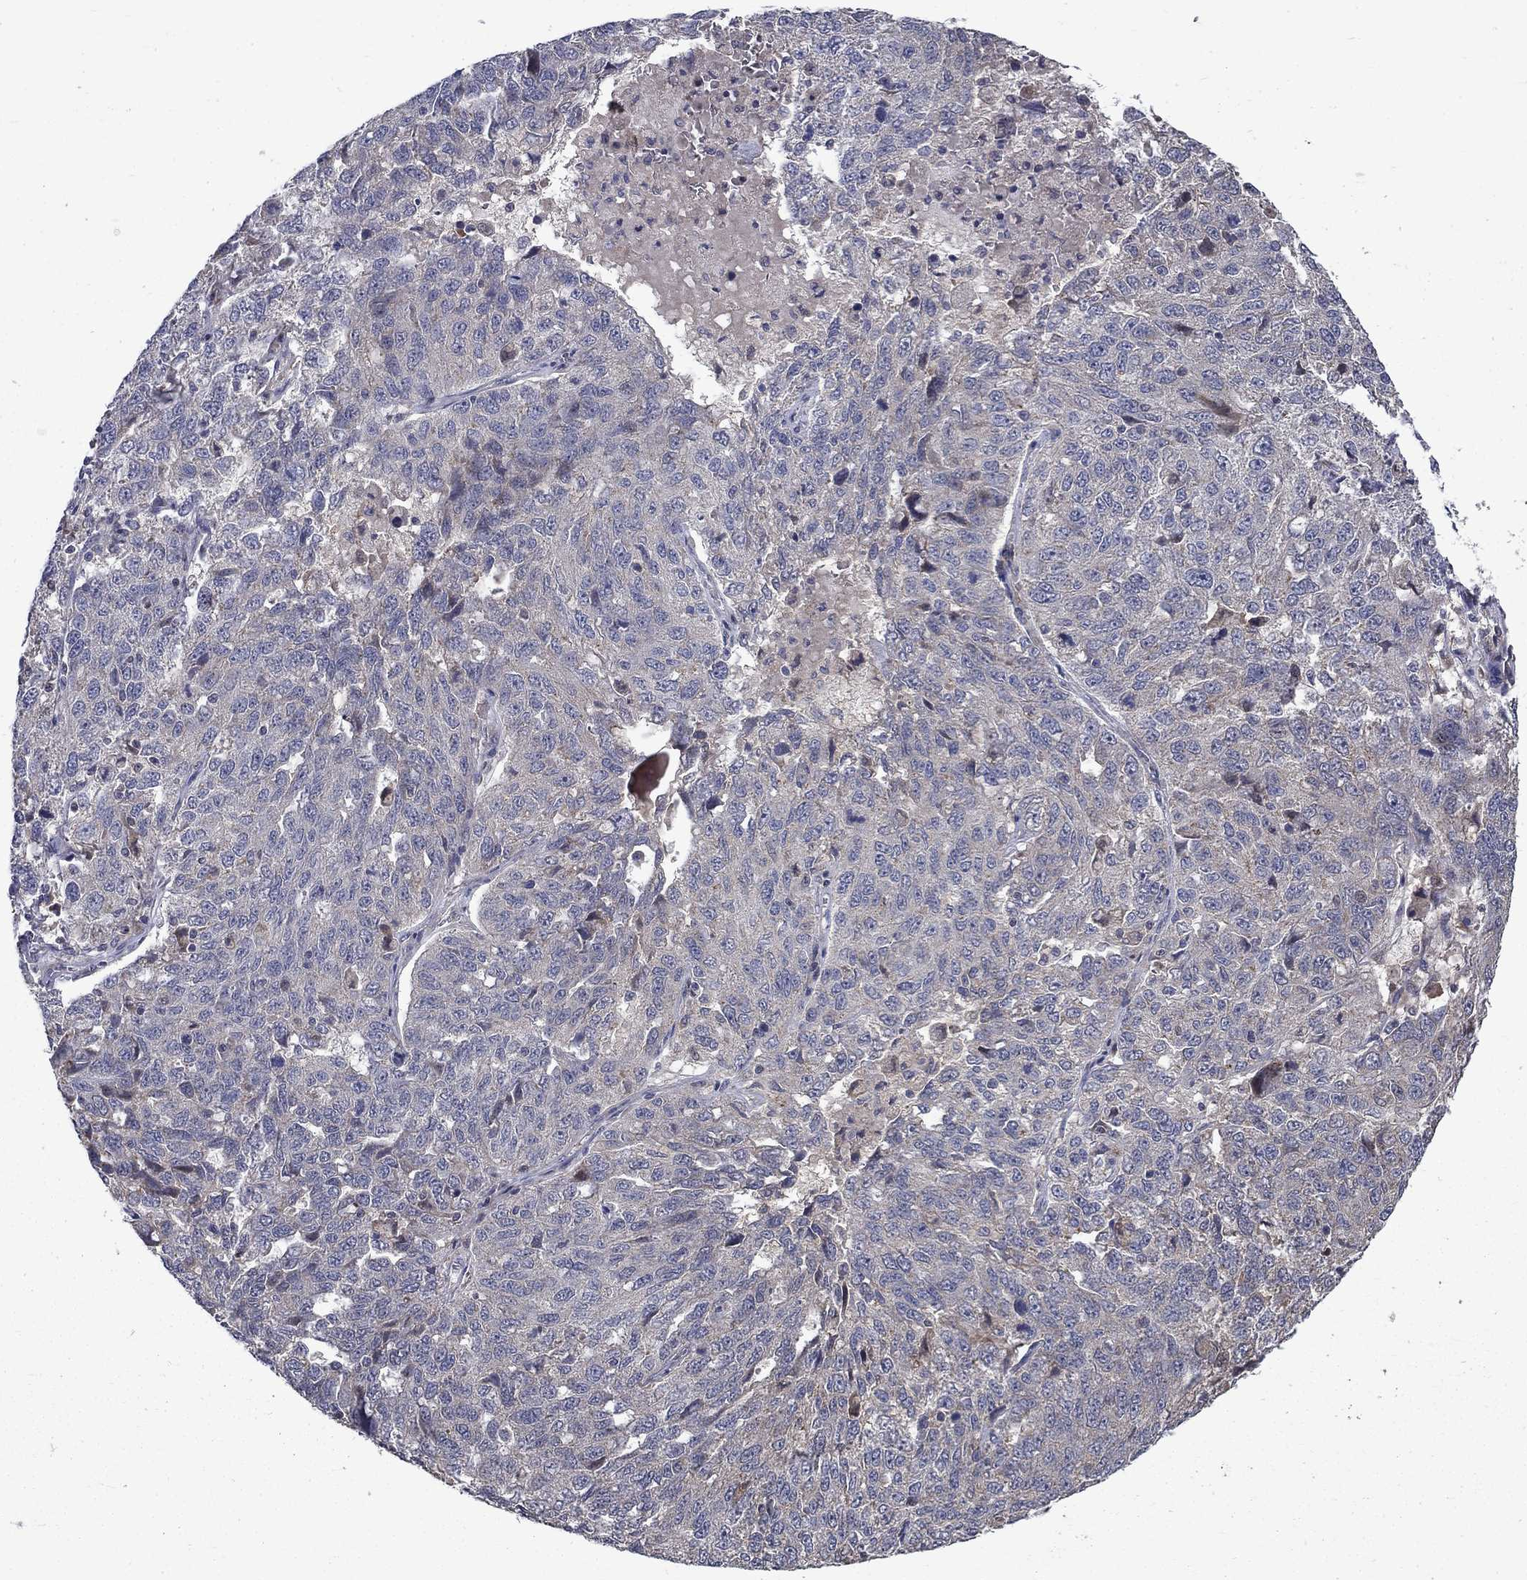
{"staining": {"intensity": "negative", "quantity": "none", "location": "none"}, "tissue": "ovarian cancer", "cell_type": "Tumor cells", "image_type": "cancer", "snomed": [{"axis": "morphology", "description": "Cystadenocarcinoma, serous, NOS"}, {"axis": "topography", "description": "Ovary"}], "caption": "An IHC photomicrograph of ovarian cancer (serous cystadenocarcinoma) is shown. There is no staining in tumor cells of ovarian cancer (serous cystadenocarcinoma).", "gene": "FAM3B", "patient": {"sex": "female", "age": 71}}